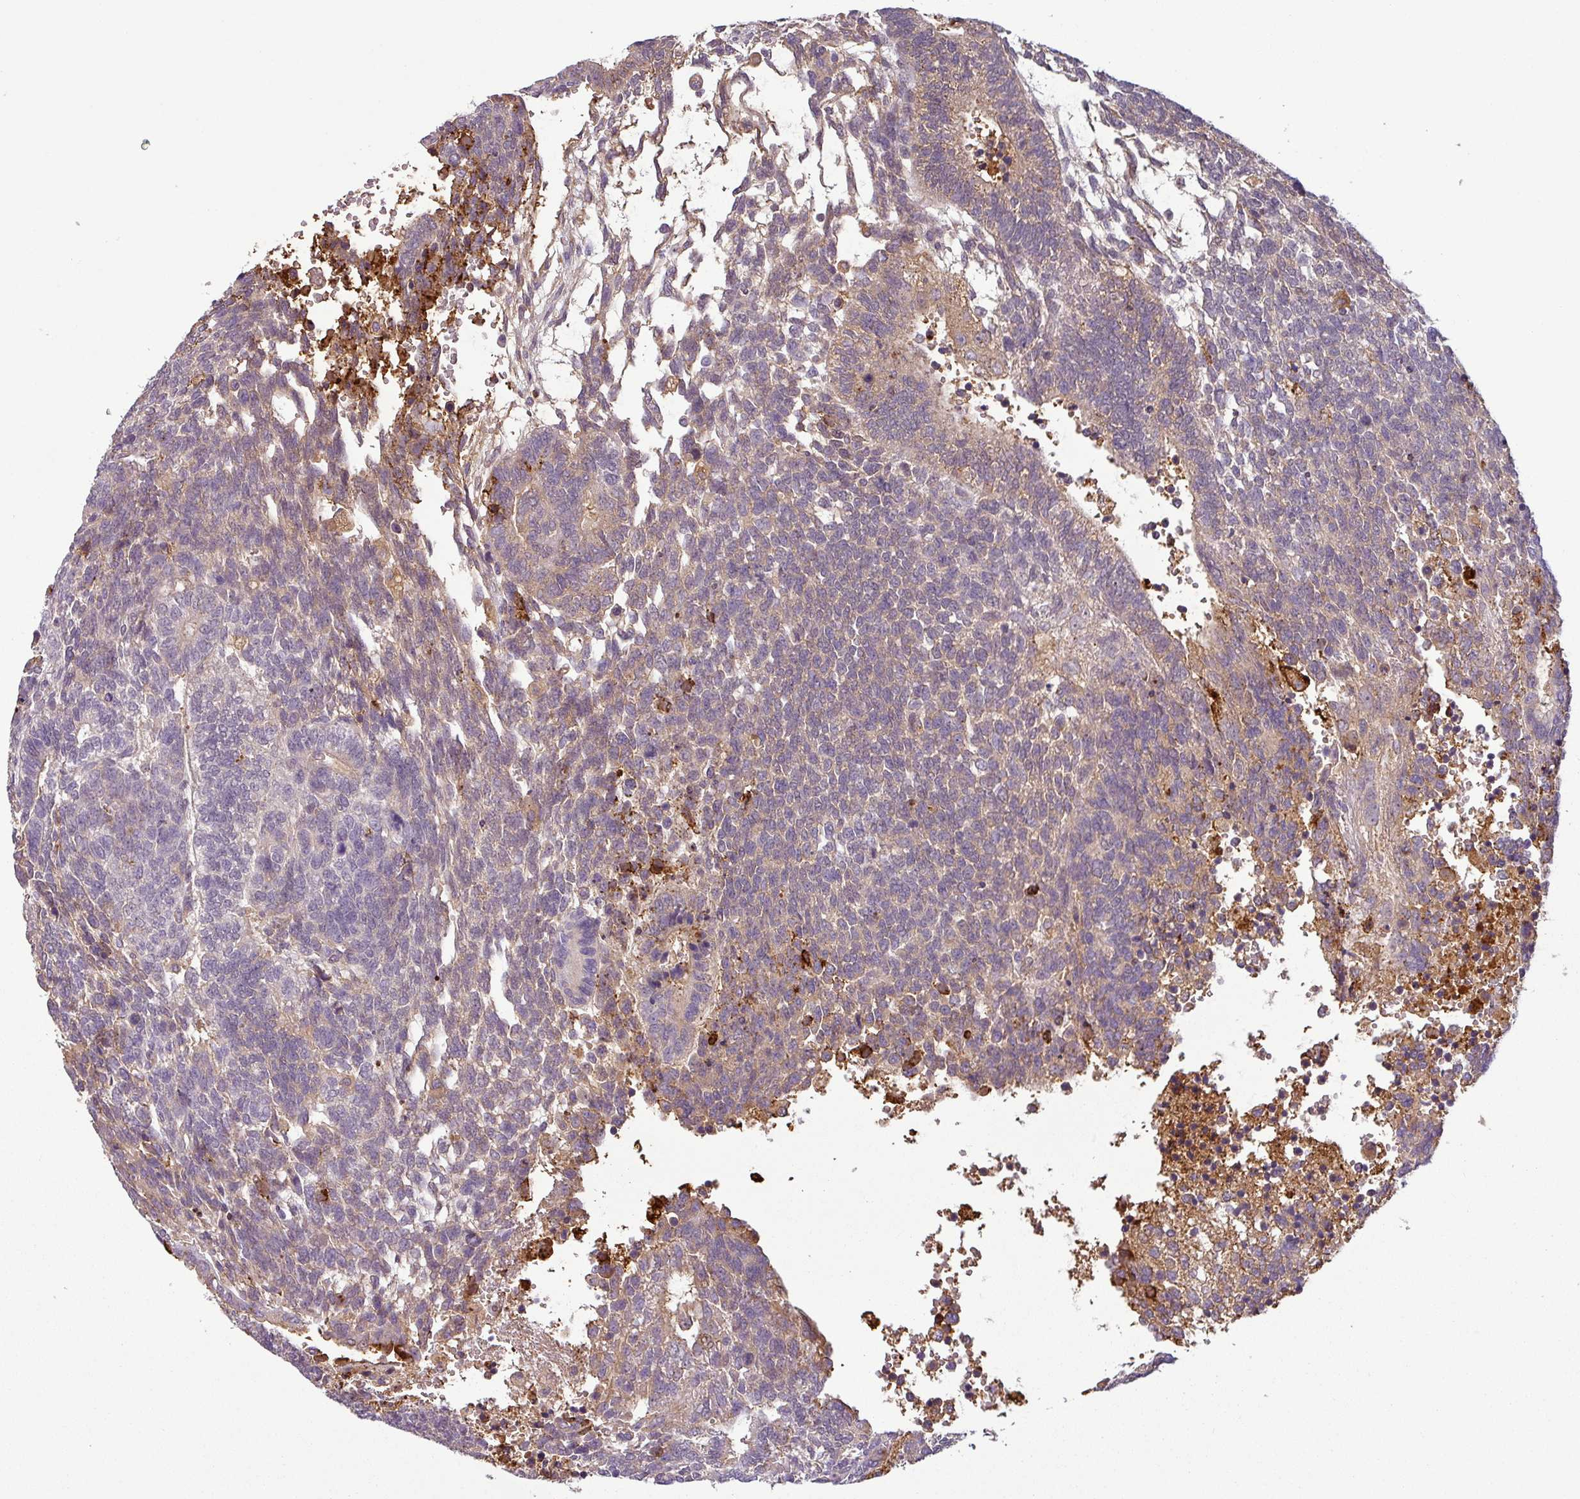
{"staining": {"intensity": "weak", "quantity": "25%-75%", "location": "cytoplasmic/membranous"}, "tissue": "testis cancer", "cell_type": "Tumor cells", "image_type": "cancer", "snomed": [{"axis": "morphology", "description": "Carcinoma, Embryonal, NOS"}, {"axis": "topography", "description": "Testis"}], "caption": "Tumor cells show low levels of weak cytoplasmic/membranous staining in approximately 25%-75% of cells in testis cancer.", "gene": "APOC1", "patient": {"sex": "male", "age": 23}}